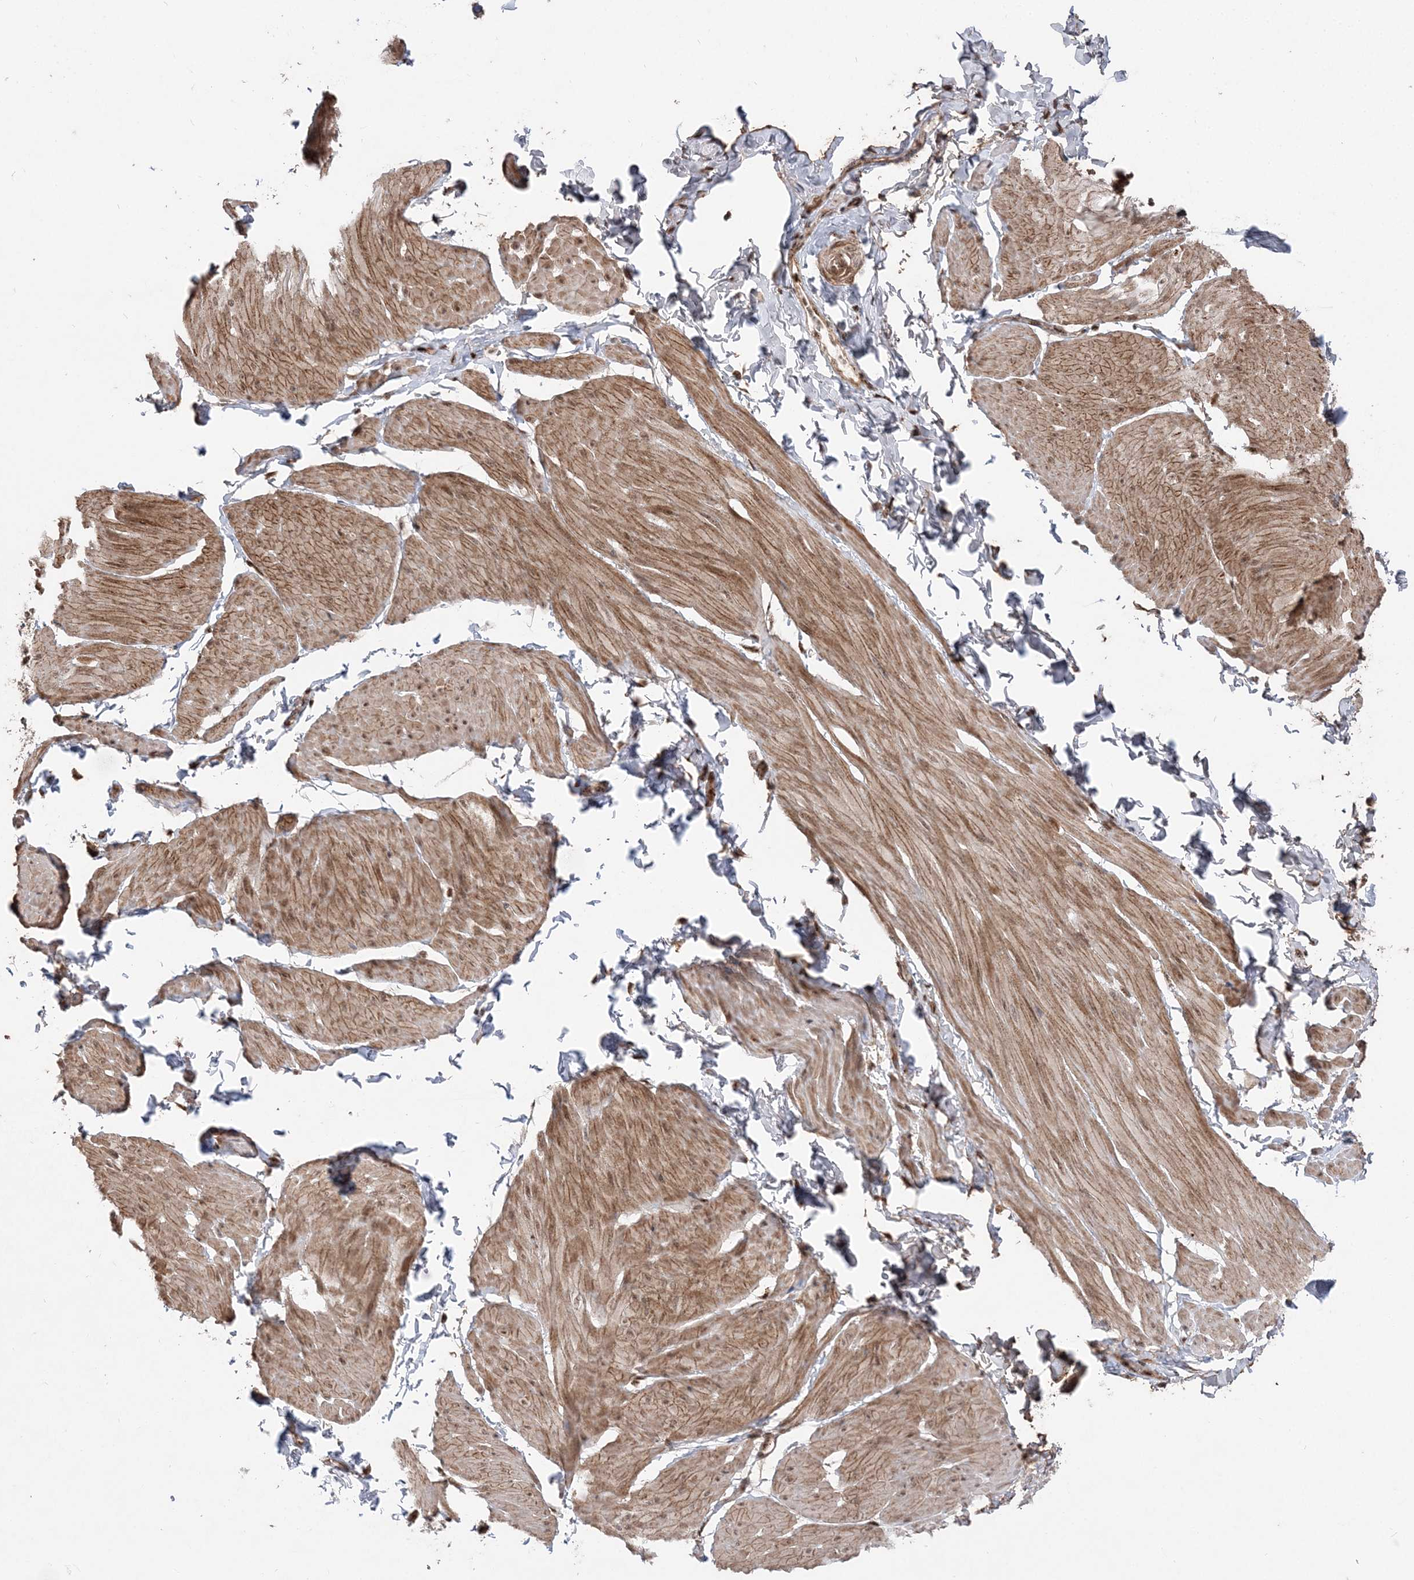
{"staining": {"intensity": "moderate", "quantity": ">75%", "location": "cytoplasmic/membranous"}, "tissue": "smooth muscle", "cell_type": "Smooth muscle cells", "image_type": "normal", "snomed": [{"axis": "morphology", "description": "Urothelial carcinoma, High grade"}, {"axis": "topography", "description": "Urinary bladder"}], "caption": "Immunohistochemistry photomicrograph of unremarkable smooth muscle stained for a protein (brown), which reveals medium levels of moderate cytoplasmic/membranous positivity in approximately >75% of smooth muscle cells.", "gene": "RBM17", "patient": {"sex": "male", "age": 46}}